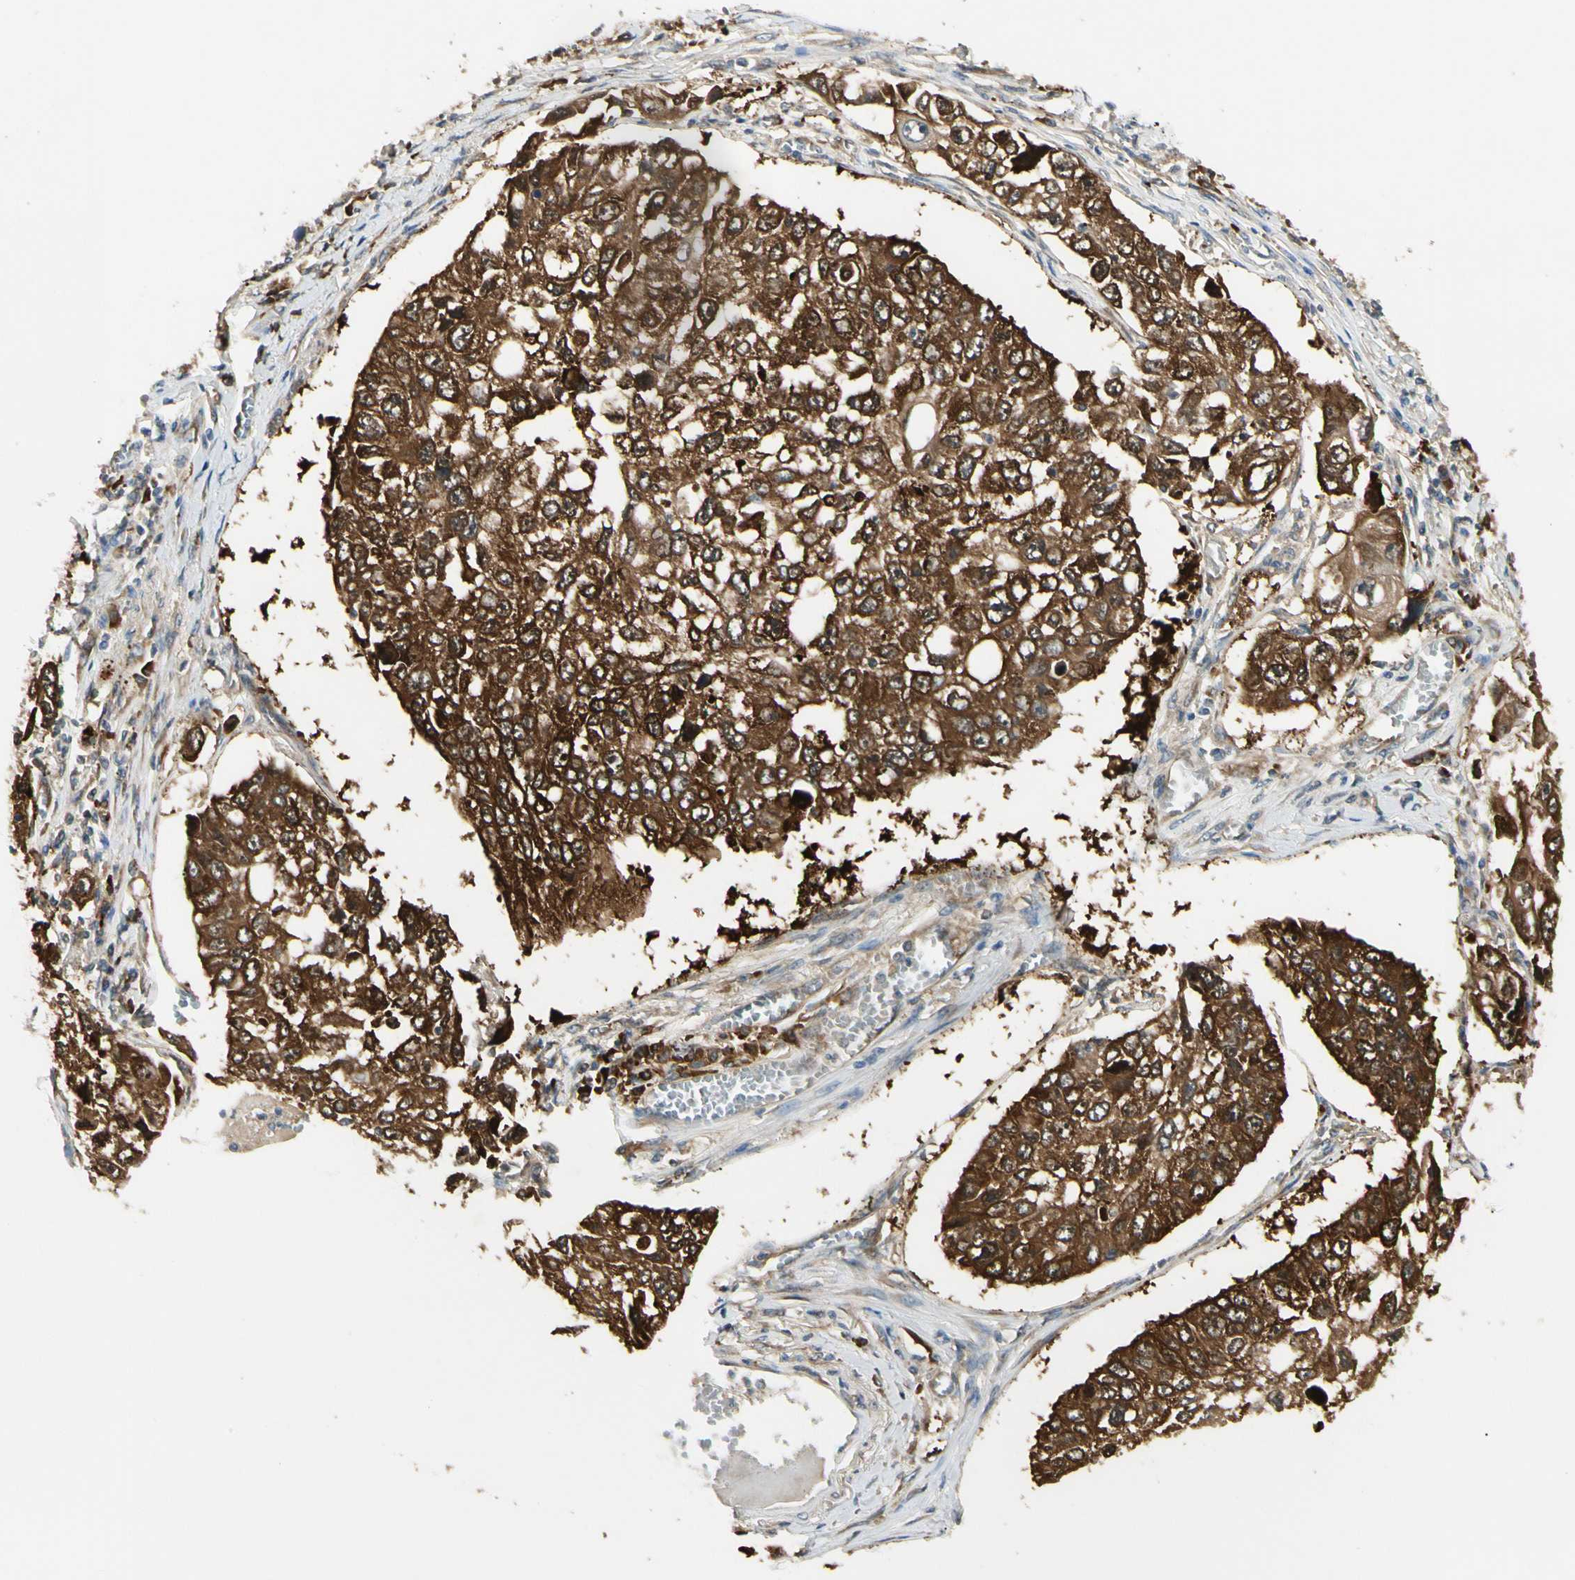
{"staining": {"intensity": "strong", "quantity": ">75%", "location": "cytoplasmic/membranous"}, "tissue": "lung cancer", "cell_type": "Tumor cells", "image_type": "cancer", "snomed": [{"axis": "morphology", "description": "Squamous cell carcinoma, NOS"}, {"axis": "topography", "description": "Lung"}], "caption": "The immunohistochemical stain labels strong cytoplasmic/membranous positivity in tumor cells of lung squamous cell carcinoma tissue. Nuclei are stained in blue.", "gene": "NME1-NME2", "patient": {"sex": "male", "age": 71}}